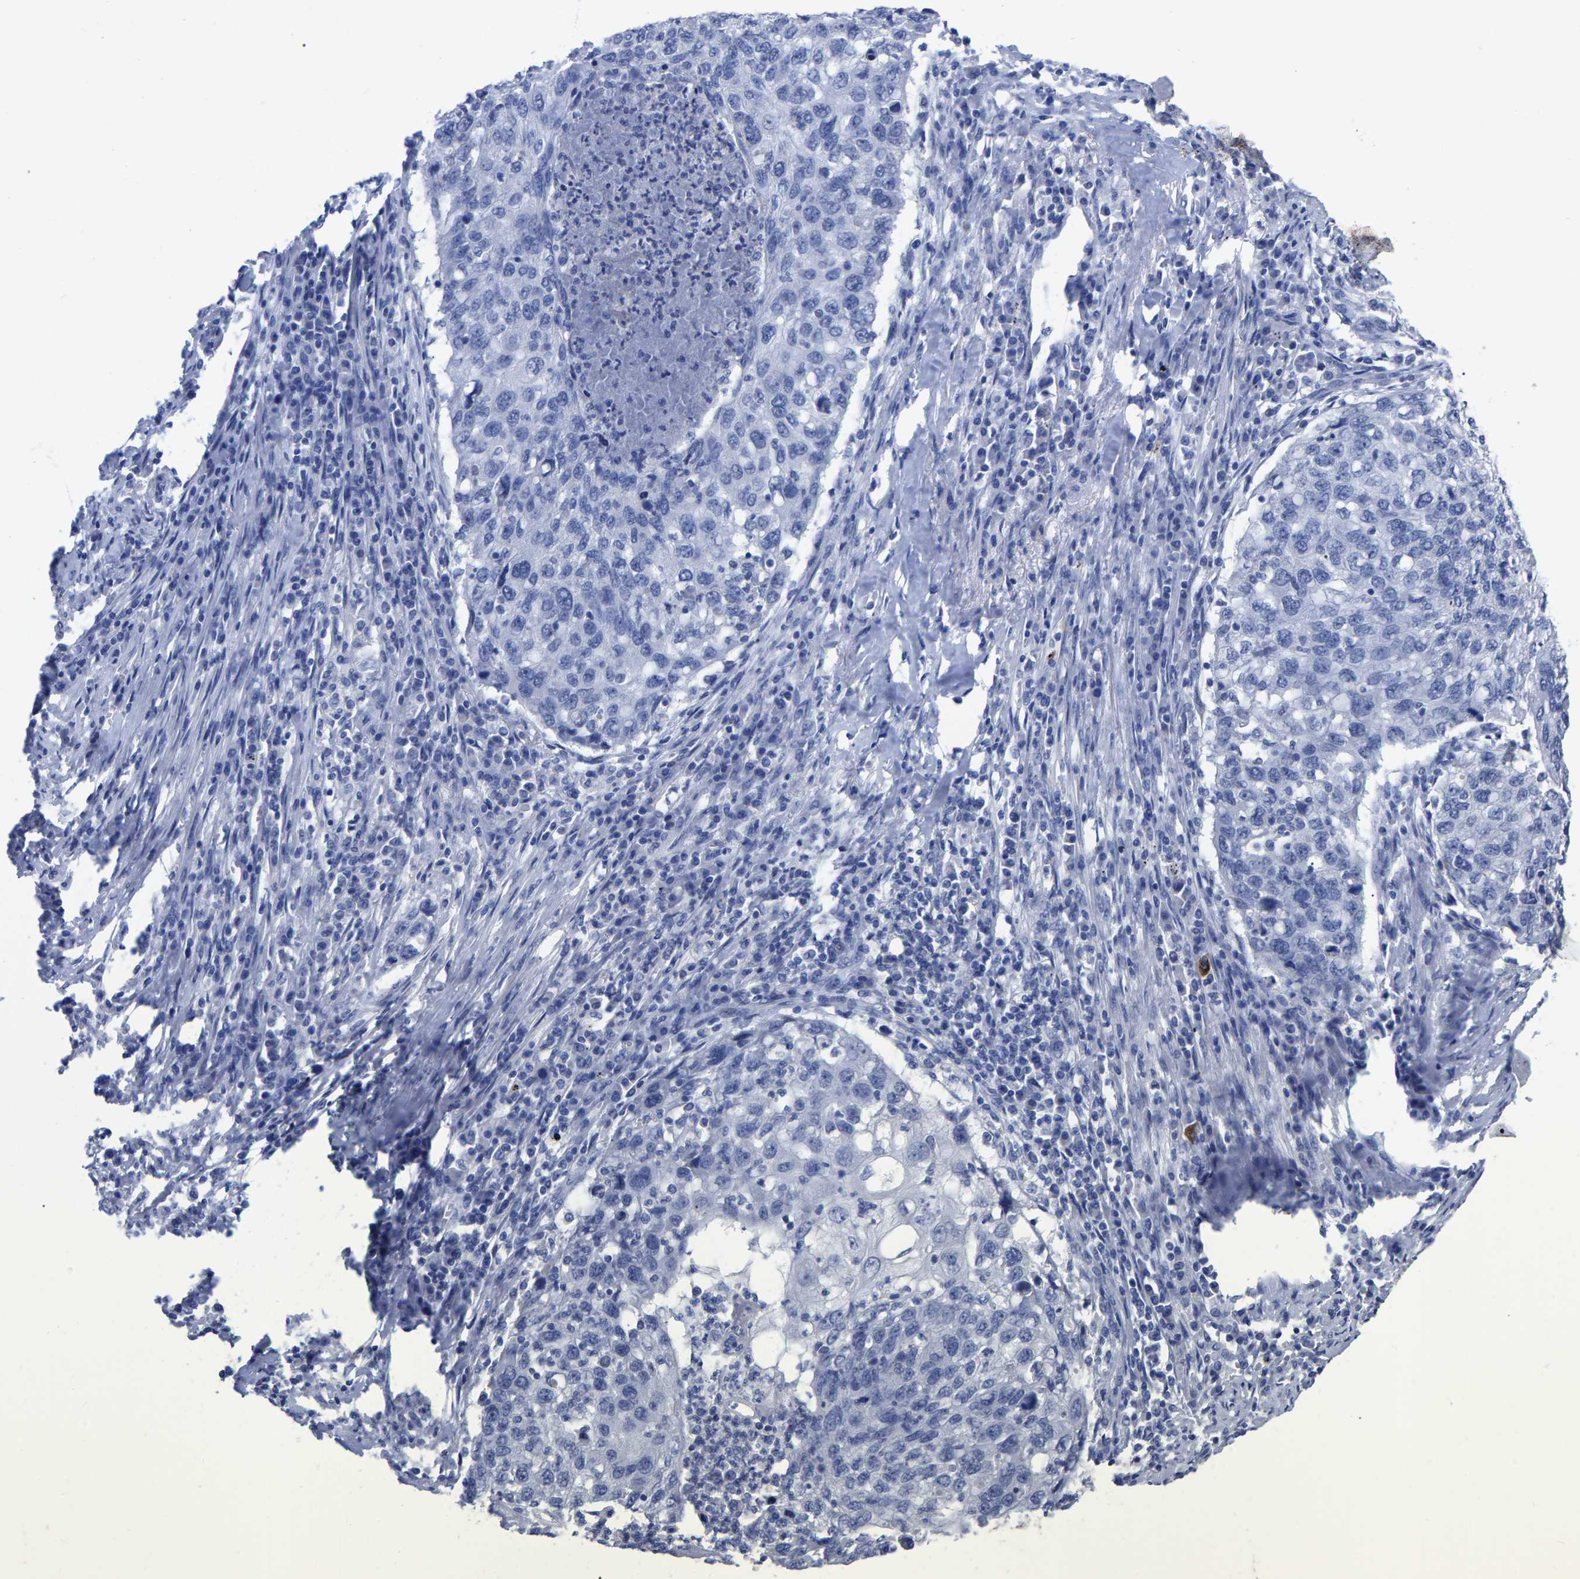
{"staining": {"intensity": "negative", "quantity": "none", "location": "none"}, "tissue": "lung cancer", "cell_type": "Tumor cells", "image_type": "cancer", "snomed": [{"axis": "morphology", "description": "Squamous cell carcinoma, NOS"}, {"axis": "topography", "description": "Lung"}], "caption": "Protein analysis of lung cancer shows no significant staining in tumor cells.", "gene": "ANXA13", "patient": {"sex": "female", "age": 63}}